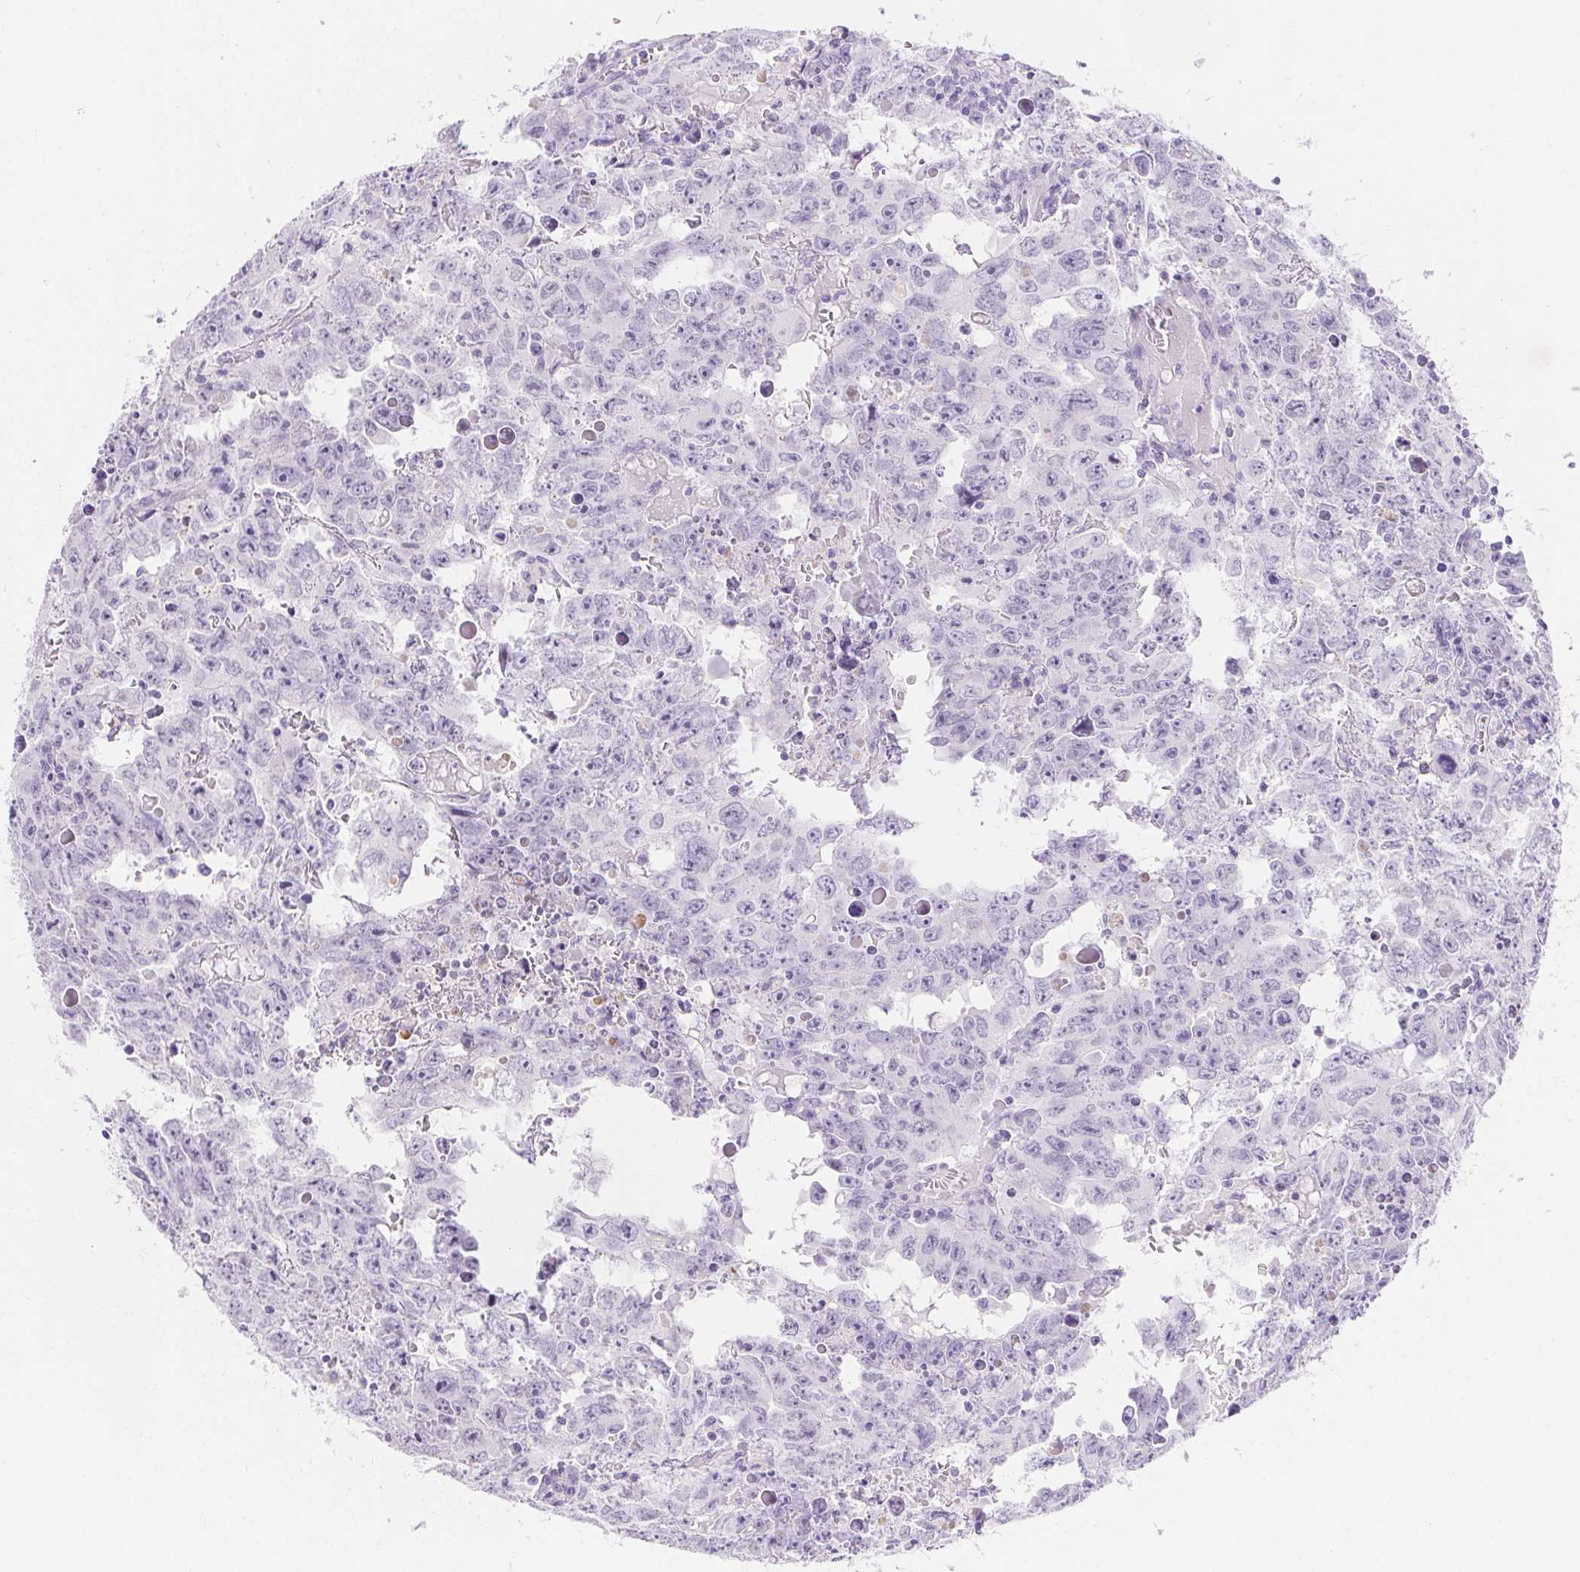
{"staining": {"intensity": "negative", "quantity": "none", "location": "none"}, "tissue": "testis cancer", "cell_type": "Tumor cells", "image_type": "cancer", "snomed": [{"axis": "morphology", "description": "Carcinoma, Embryonal, NOS"}, {"axis": "topography", "description": "Testis"}], "caption": "DAB (3,3'-diaminobenzidine) immunohistochemical staining of human testis cancer exhibits no significant staining in tumor cells.", "gene": "PNLIP", "patient": {"sex": "male", "age": 22}}